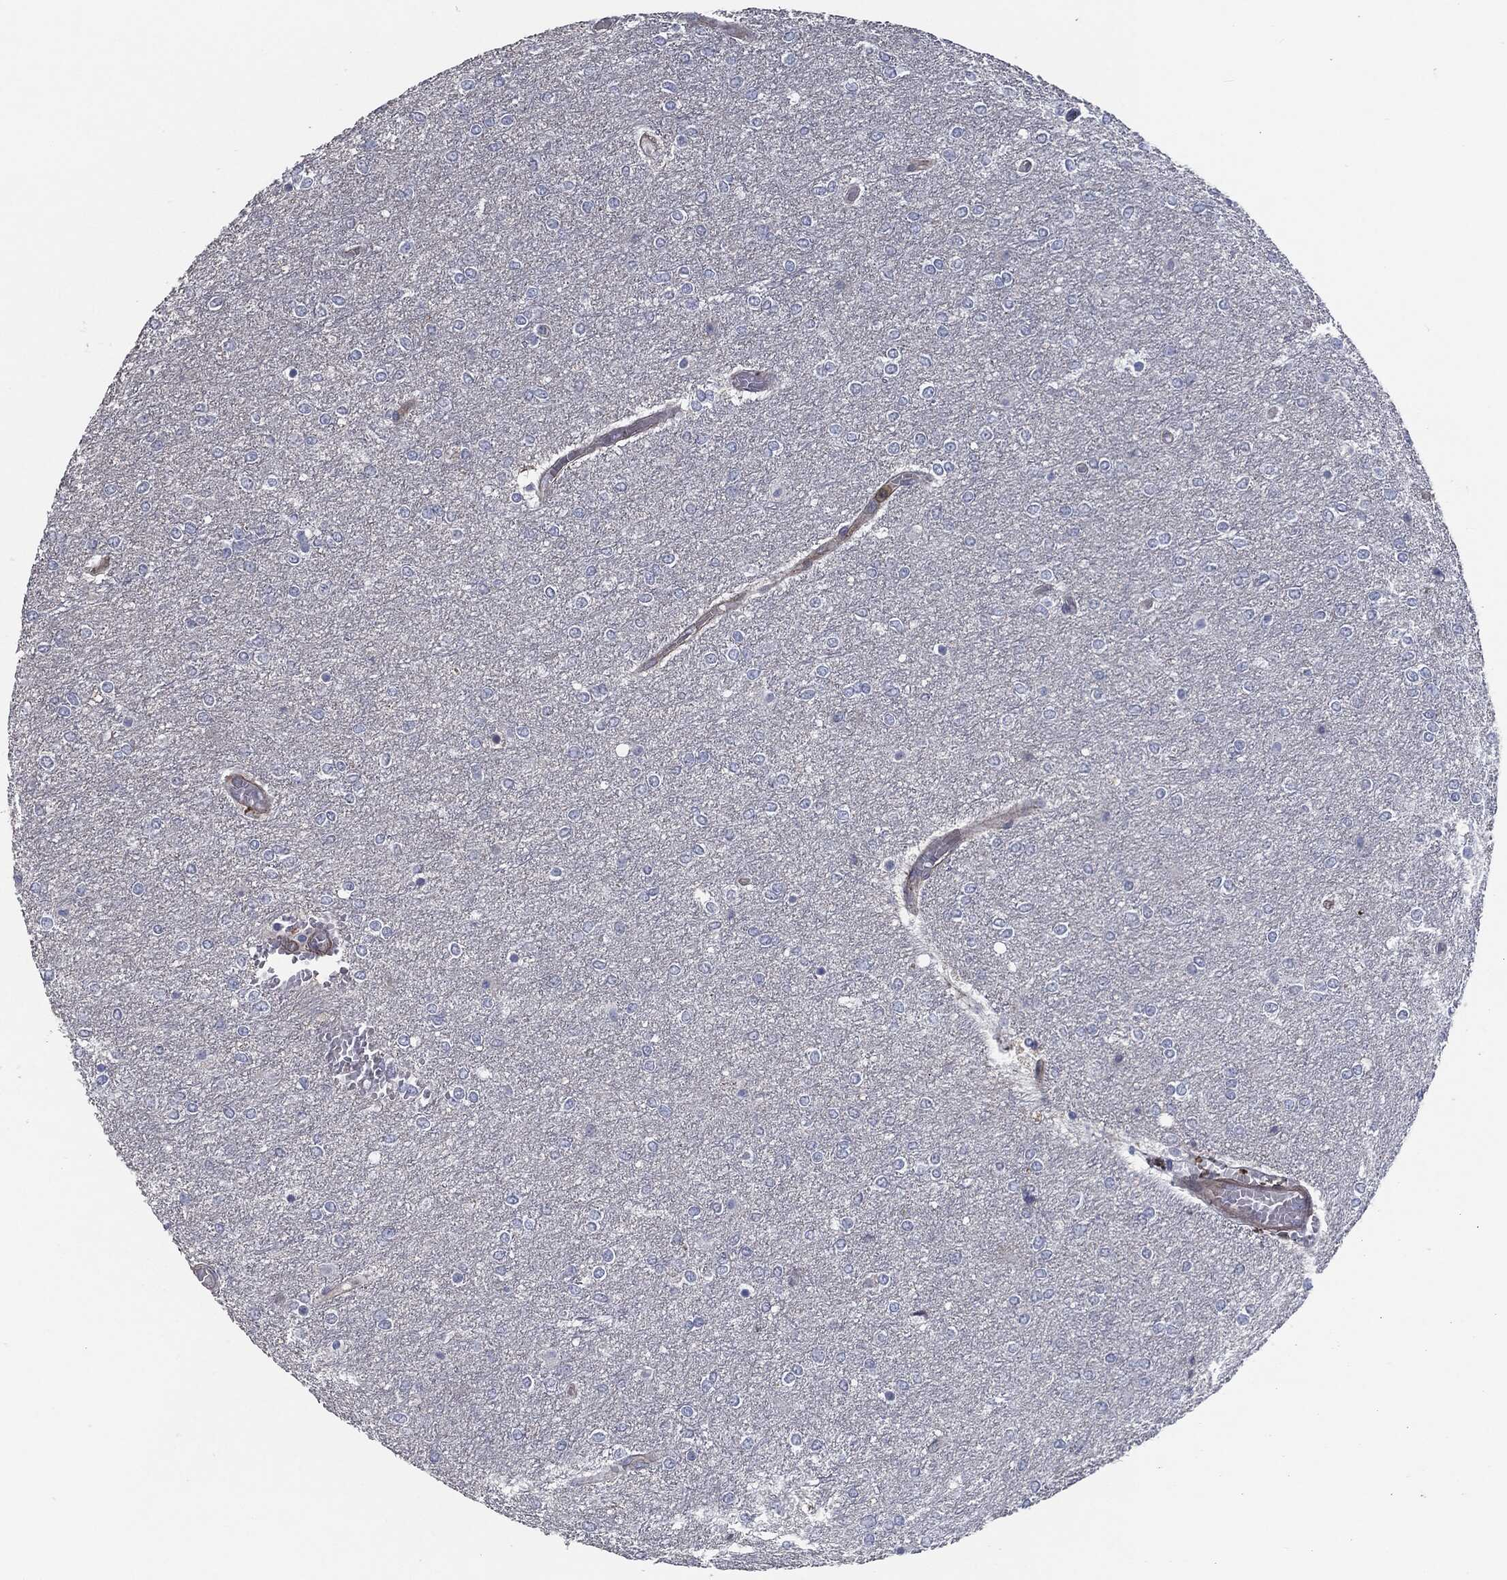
{"staining": {"intensity": "negative", "quantity": "none", "location": "none"}, "tissue": "glioma", "cell_type": "Tumor cells", "image_type": "cancer", "snomed": [{"axis": "morphology", "description": "Glioma, malignant, High grade"}, {"axis": "topography", "description": "Brain"}], "caption": "Image shows no significant protein staining in tumor cells of malignant glioma (high-grade).", "gene": "SVIL", "patient": {"sex": "female", "age": 61}}